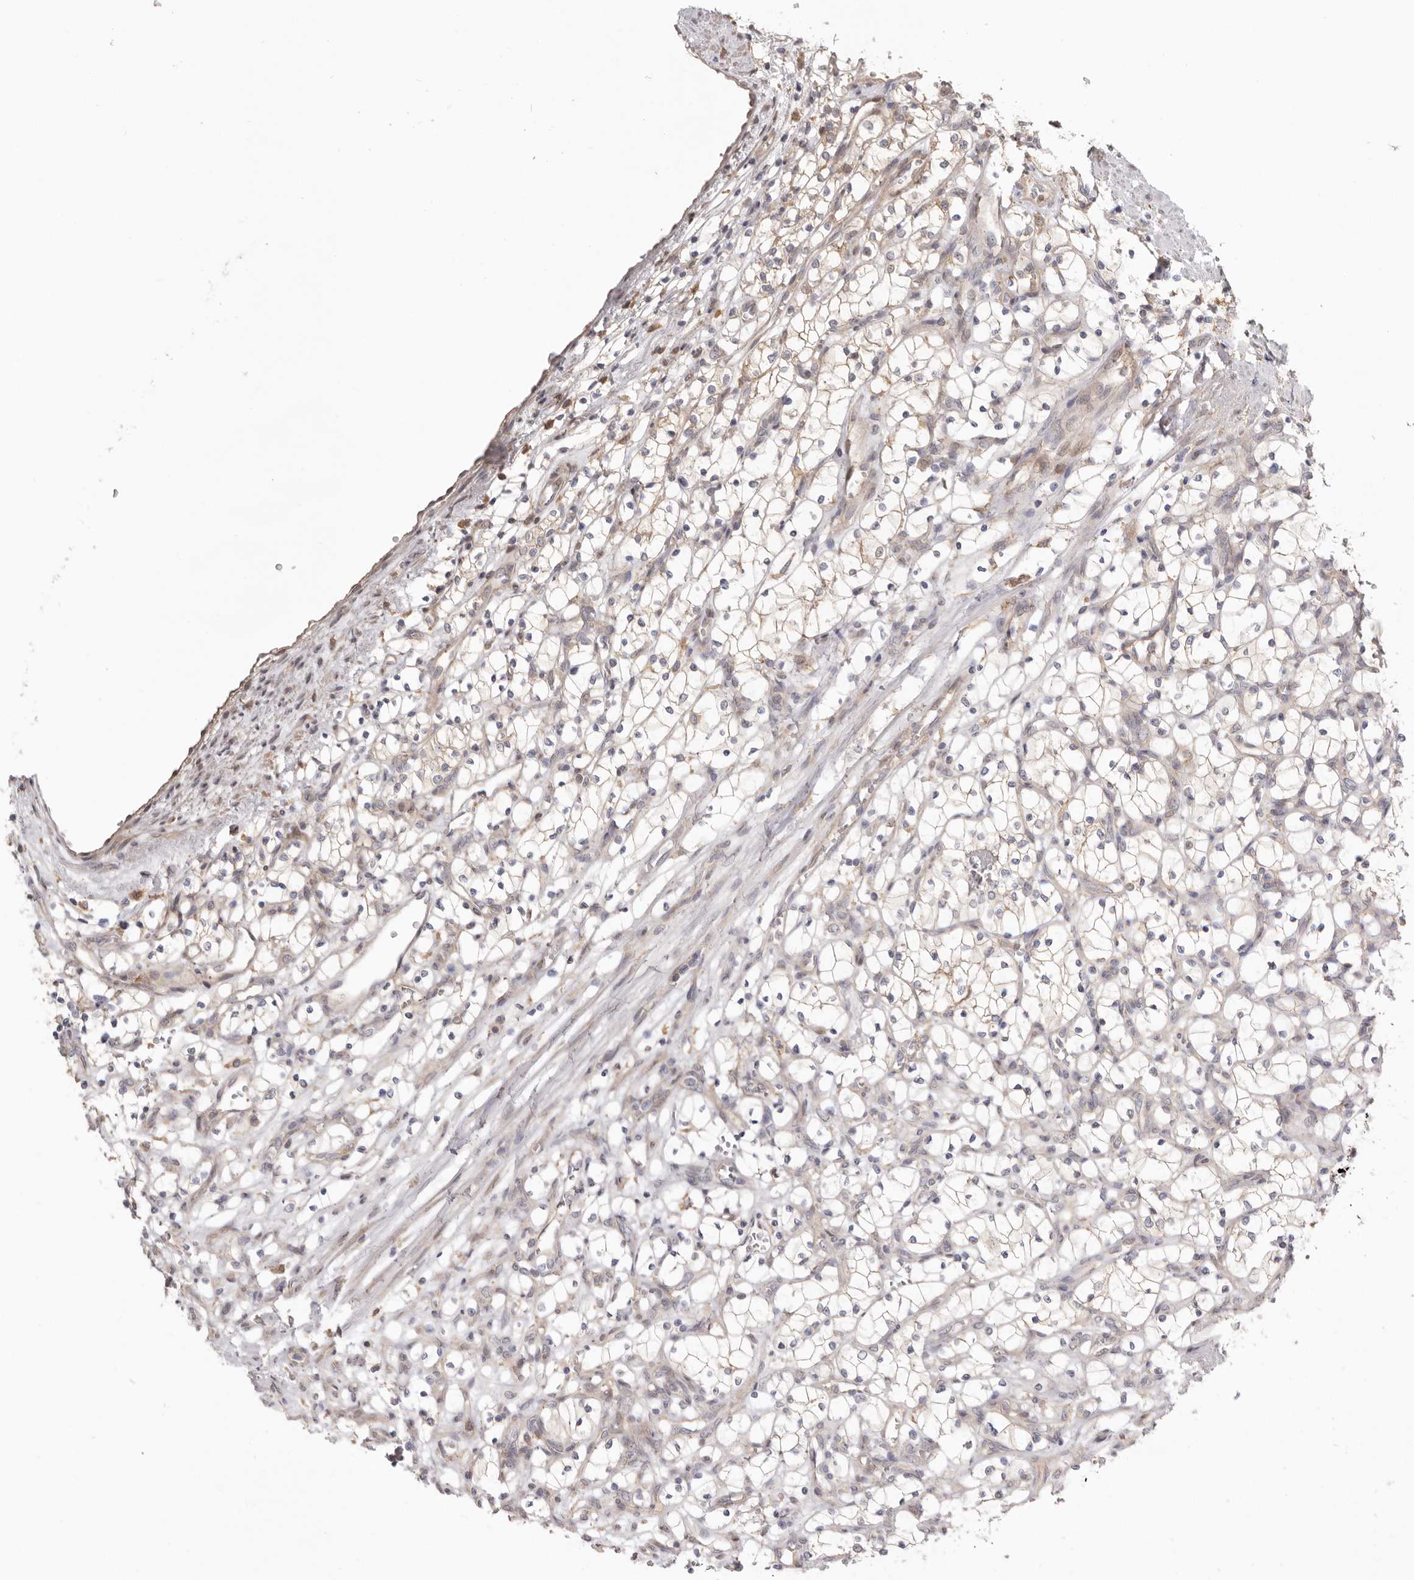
{"staining": {"intensity": "negative", "quantity": "none", "location": "none"}, "tissue": "renal cancer", "cell_type": "Tumor cells", "image_type": "cancer", "snomed": [{"axis": "morphology", "description": "Adenocarcinoma, NOS"}, {"axis": "topography", "description": "Kidney"}], "caption": "An image of human renal adenocarcinoma is negative for staining in tumor cells.", "gene": "MSRB2", "patient": {"sex": "female", "age": 69}}